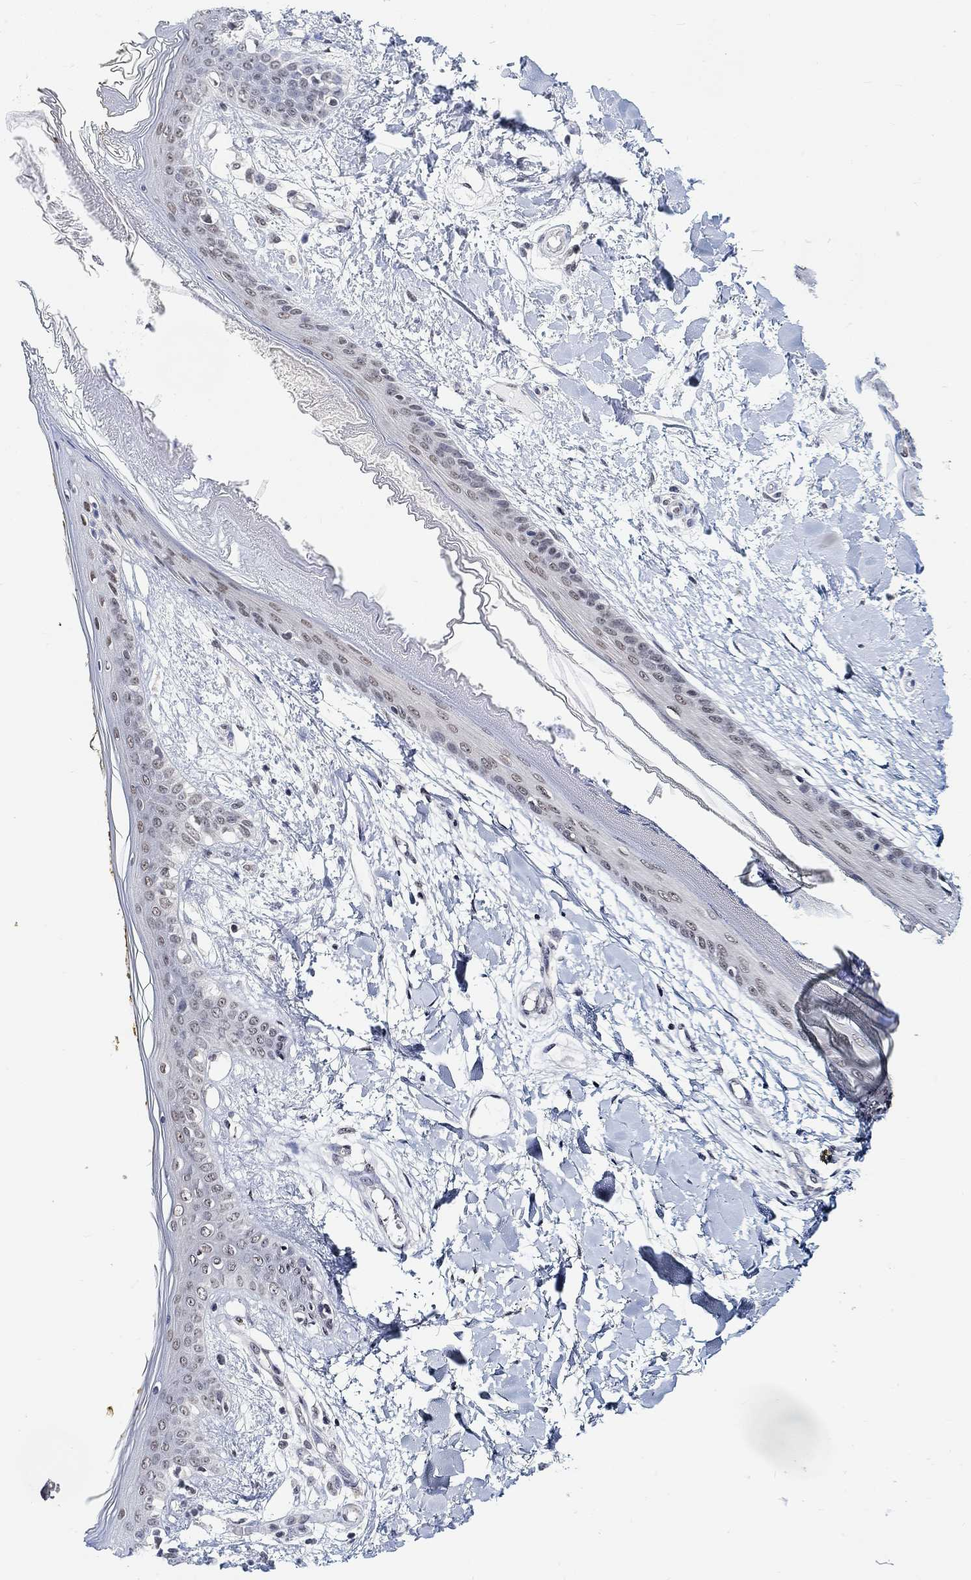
{"staining": {"intensity": "negative", "quantity": "none", "location": "none"}, "tissue": "skin", "cell_type": "Fibroblasts", "image_type": "normal", "snomed": [{"axis": "morphology", "description": "Normal tissue, NOS"}, {"axis": "topography", "description": "Skin"}], "caption": "An immunohistochemistry (IHC) image of benign skin is shown. There is no staining in fibroblasts of skin.", "gene": "PURG", "patient": {"sex": "female", "age": 34}}